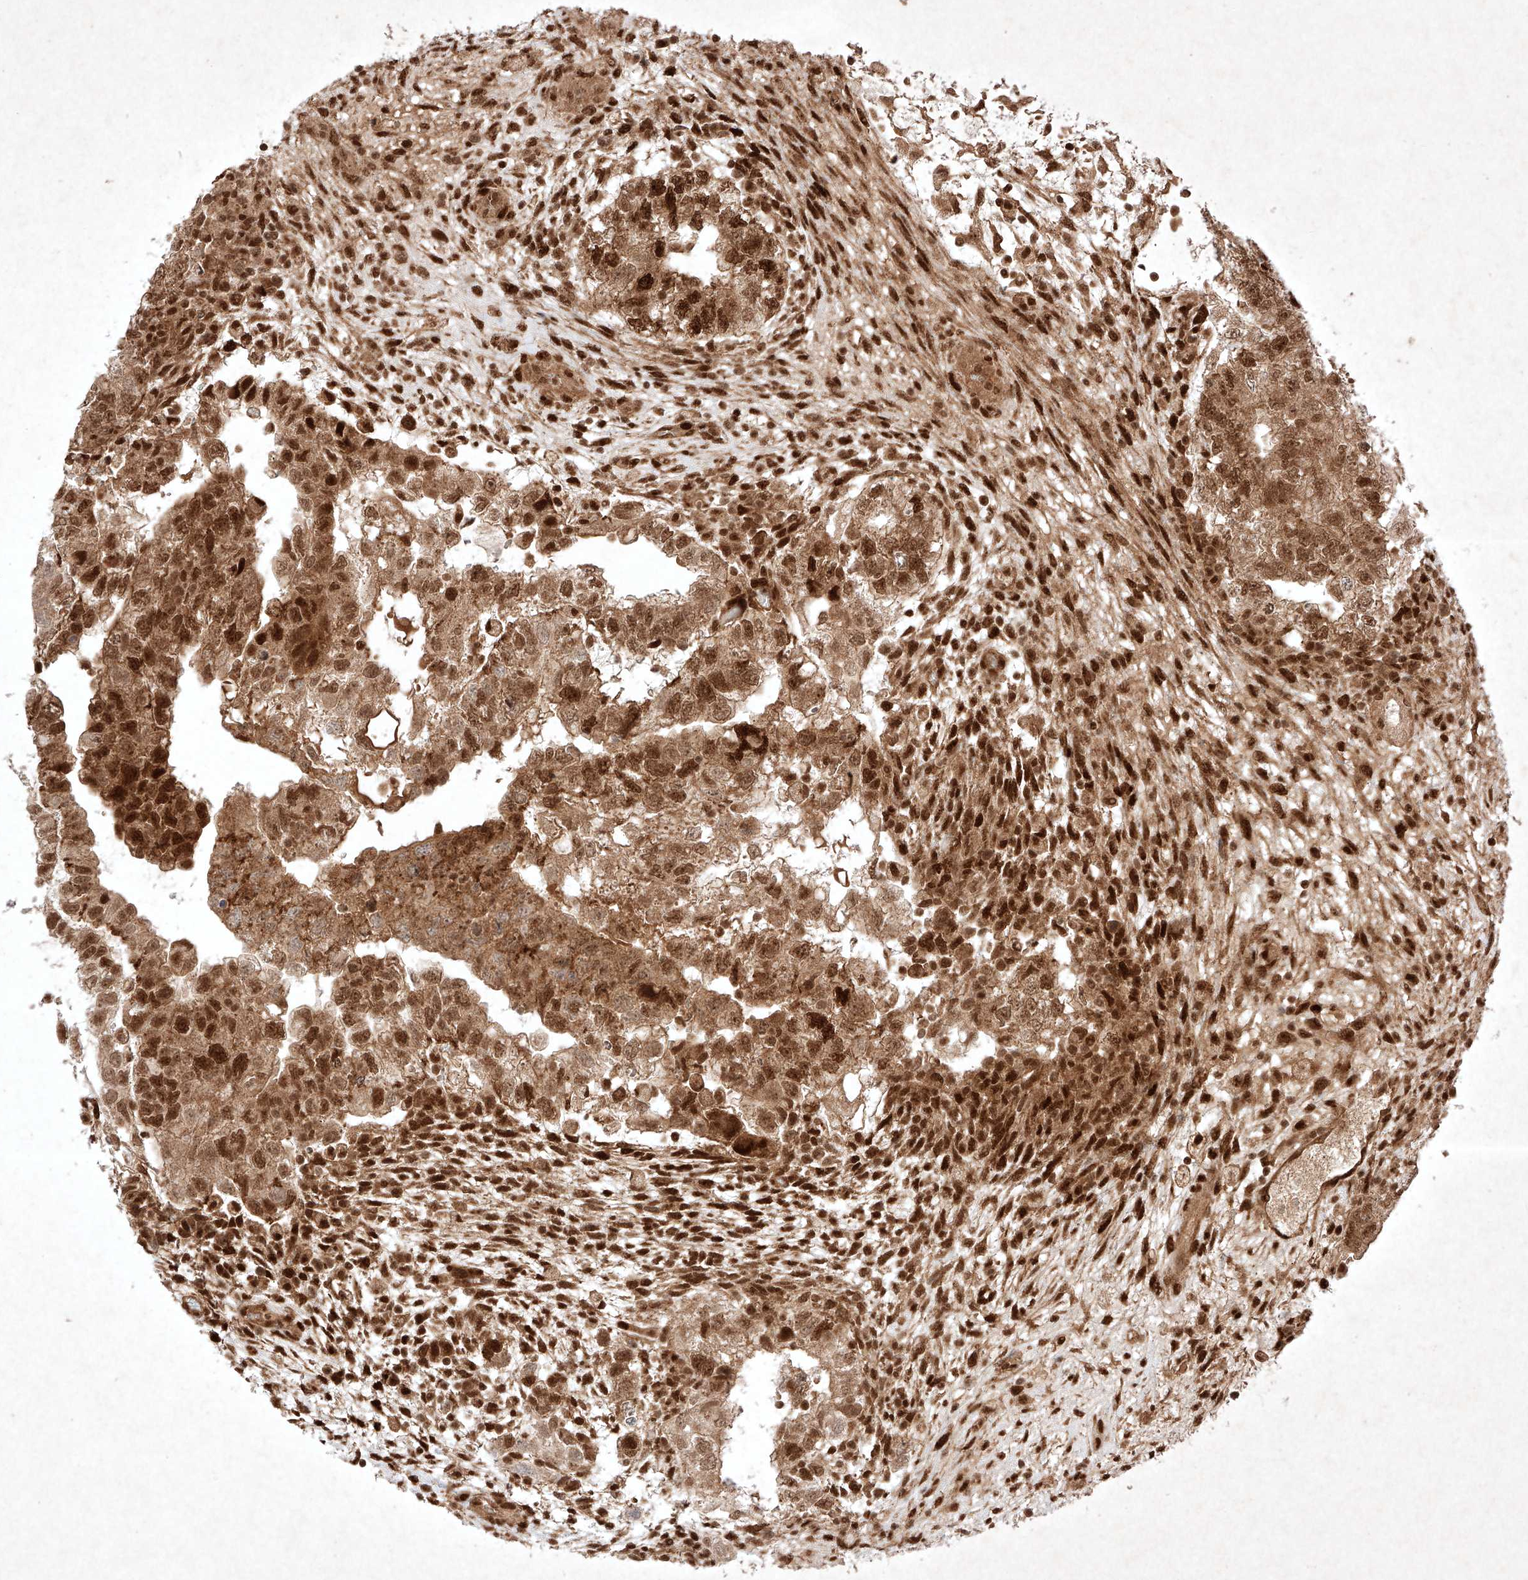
{"staining": {"intensity": "strong", "quantity": "25%-75%", "location": "cytoplasmic/membranous,nuclear"}, "tissue": "testis cancer", "cell_type": "Tumor cells", "image_type": "cancer", "snomed": [{"axis": "morphology", "description": "Carcinoma, Embryonal, NOS"}, {"axis": "topography", "description": "Testis"}], "caption": "Testis cancer (embryonal carcinoma) stained with a brown dye displays strong cytoplasmic/membranous and nuclear positive staining in approximately 25%-75% of tumor cells.", "gene": "RNF31", "patient": {"sex": "male", "age": 37}}